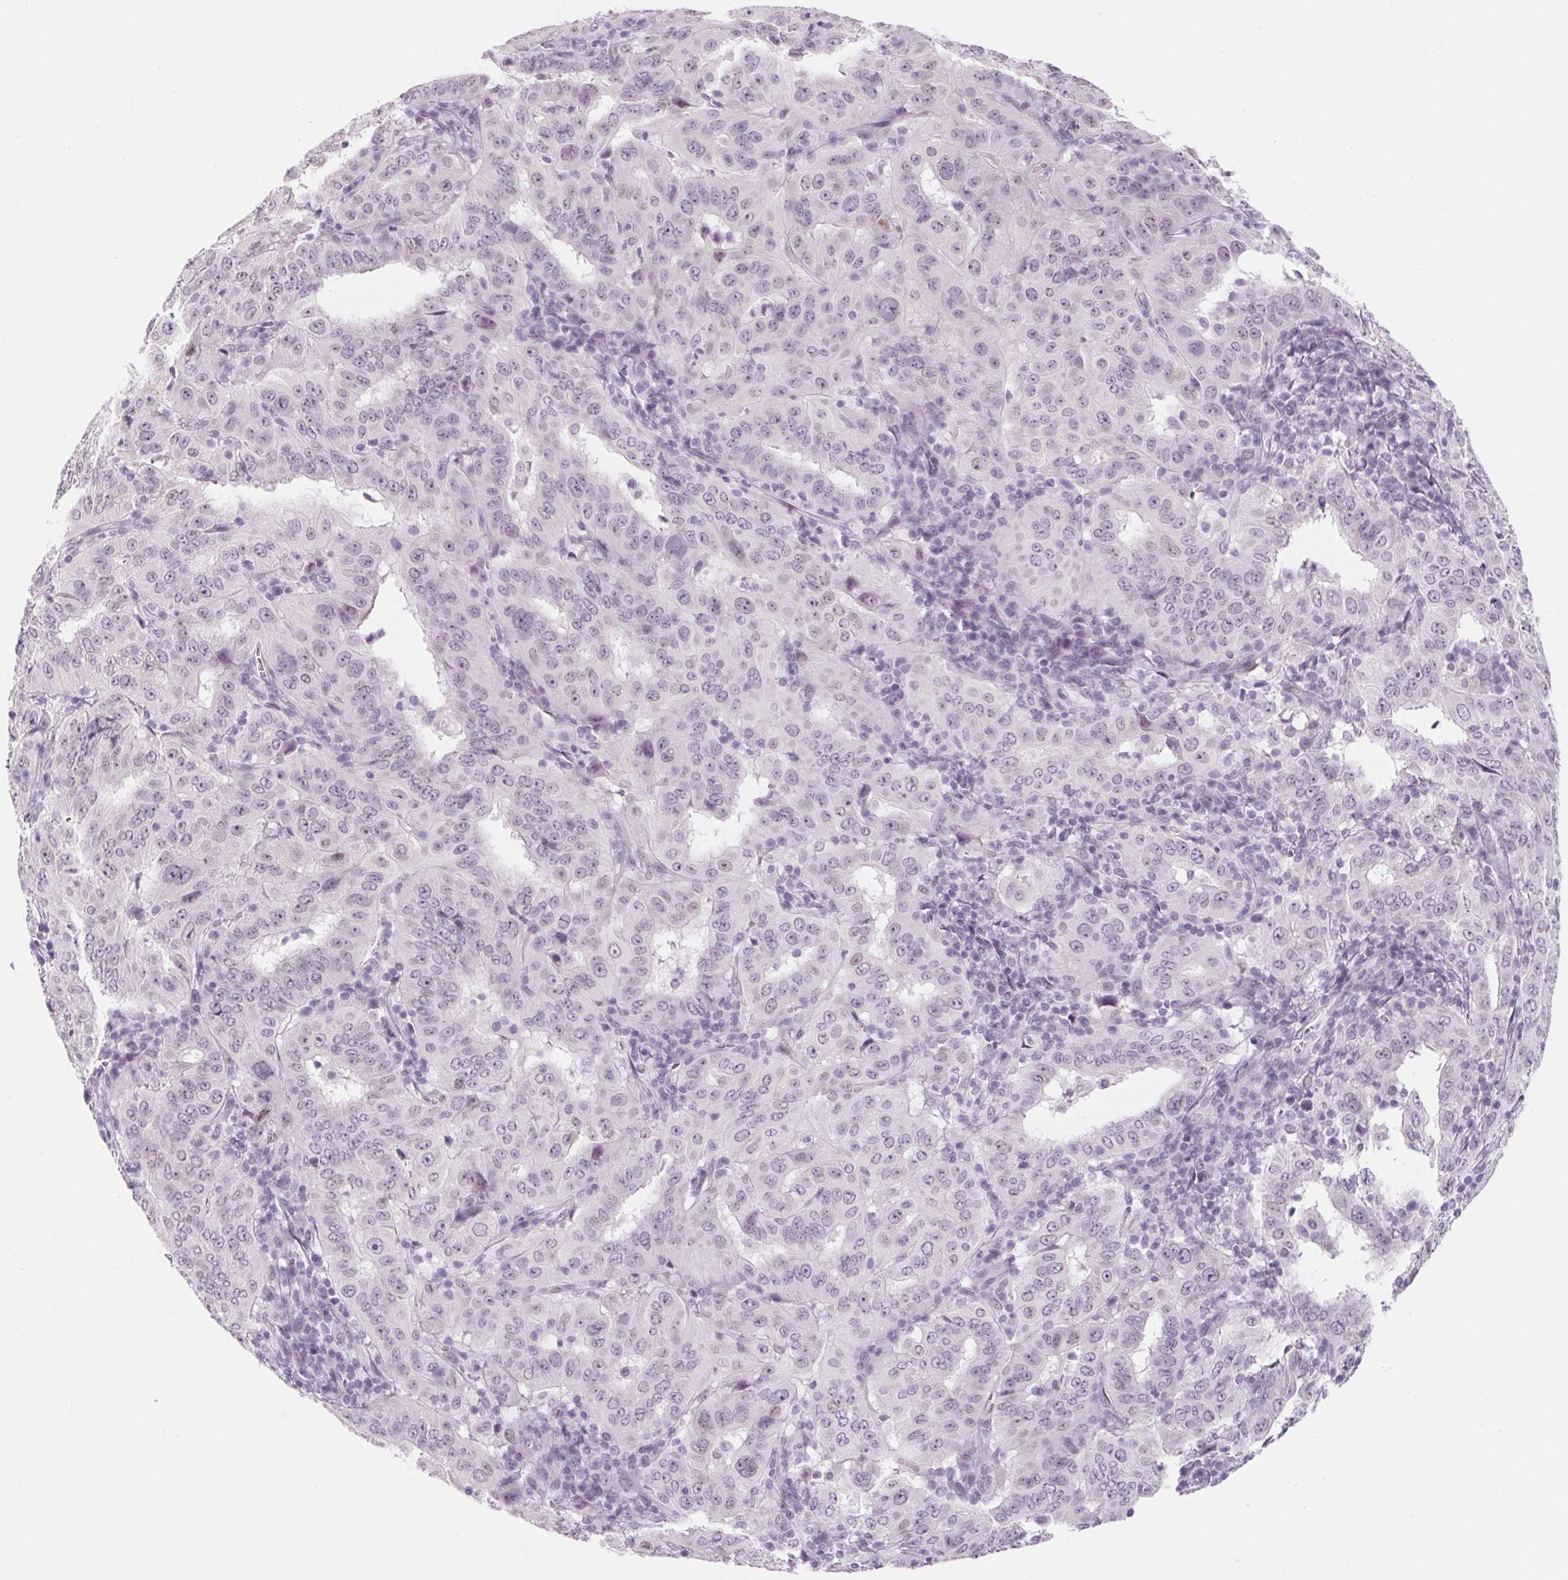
{"staining": {"intensity": "negative", "quantity": "none", "location": "none"}, "tissue": "pancreatic cancer", "cell_type": "Tumor cells", "image_type": "cancer", "snomed": [{"axis": "morphology", "description": "Adenocarcinoma, NOS"}, {"axis": "topography", "description": "Pancreas"}], "caption": "The photomicrograph exhibits no staining of tumor cells in pancreatic cancer (adenocarcinoma).", "gene": "KCNQ2", "patient": {"sex": "male", "age": 63}}